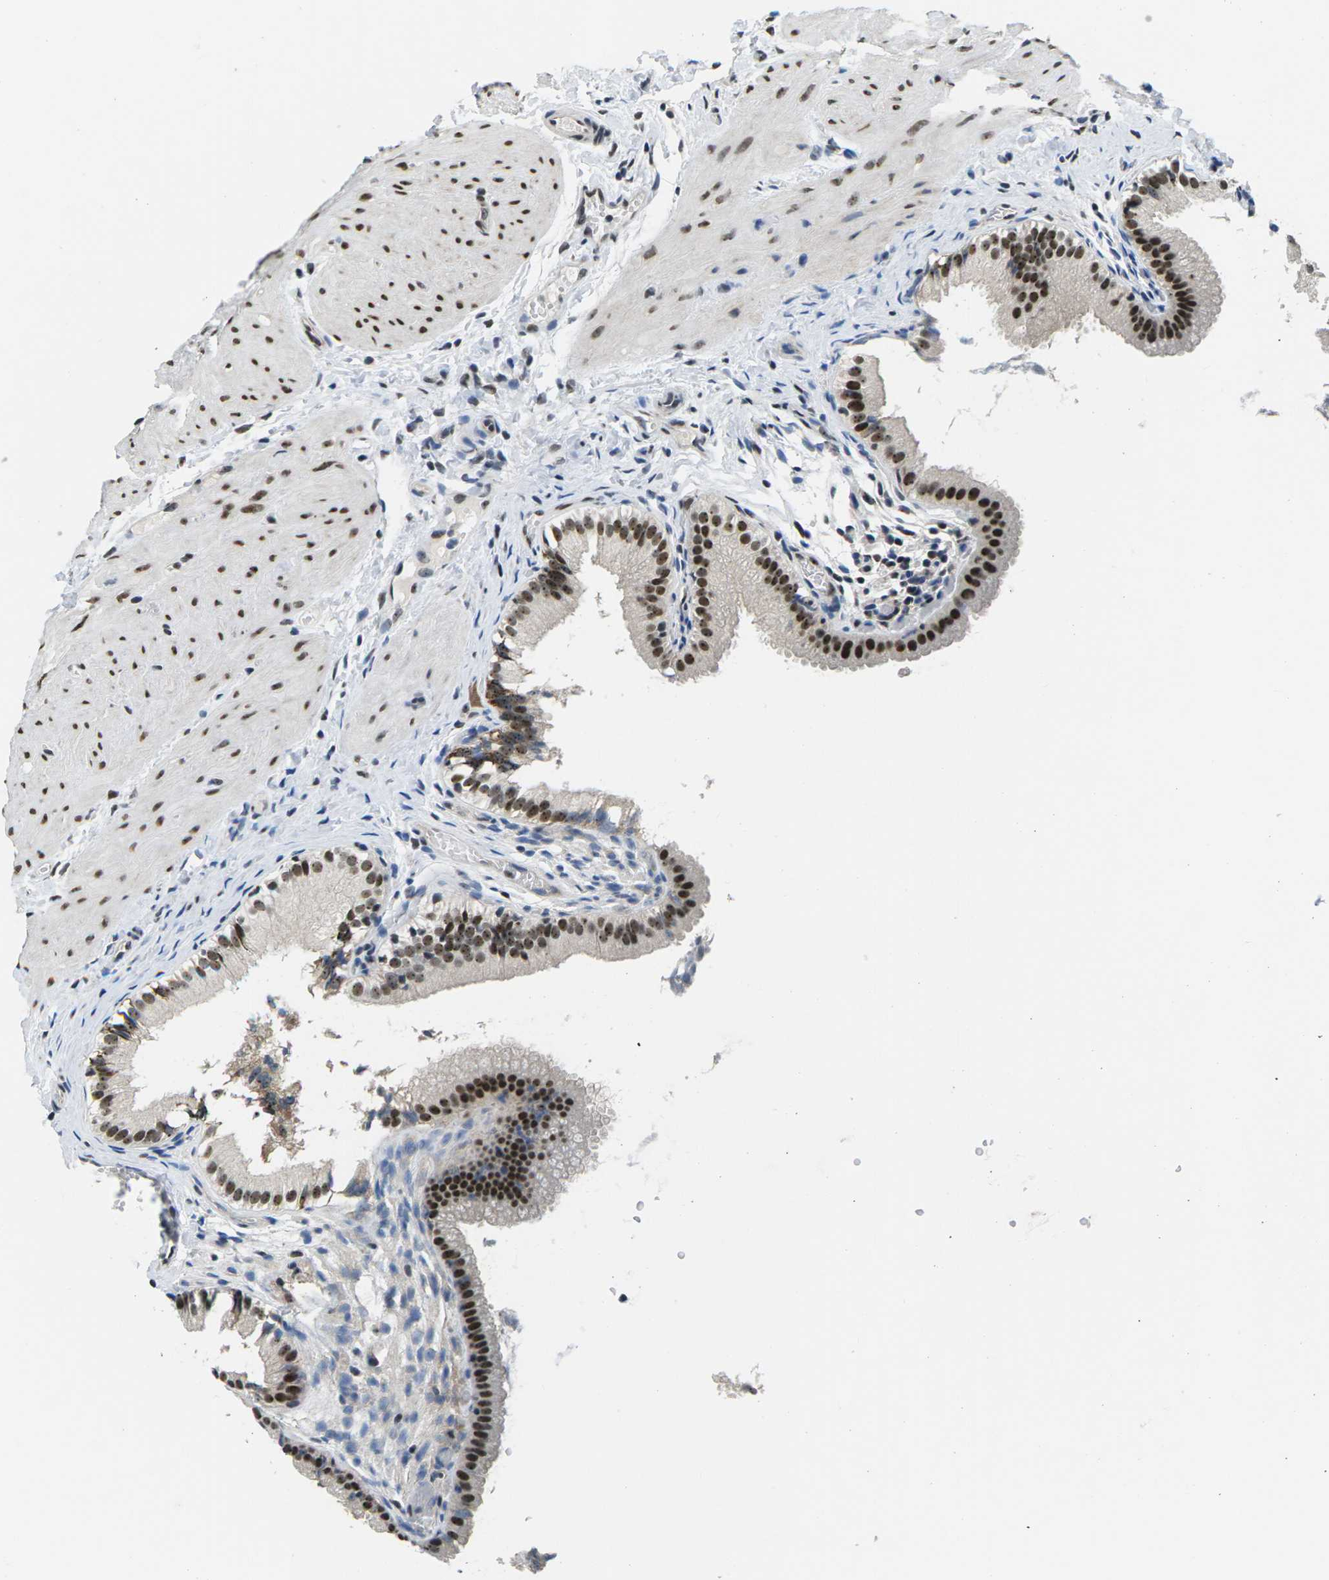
{"staining": {"intensity": "strong", "quantity": ">75%", "location": "nuclear"}, "tissue": "gallbladder", "cell_type": "Glandular cells", "image_type": "normal", "snomed": [{"axis": "morphology", "description": "Normal tissue, NOS"}, {"axis": "topography", "description": "Gallbladder"}], "caption": "Normal gallbladder displays strong nuclear staining in about >75% of glandular cells The protein is stained brown, and the nuclei are stained in blue (DAB IHC with brightfield microscopy, high magnification)..", "gene": "NSRP1", "patient": {"sex": "female", "age": 26}}